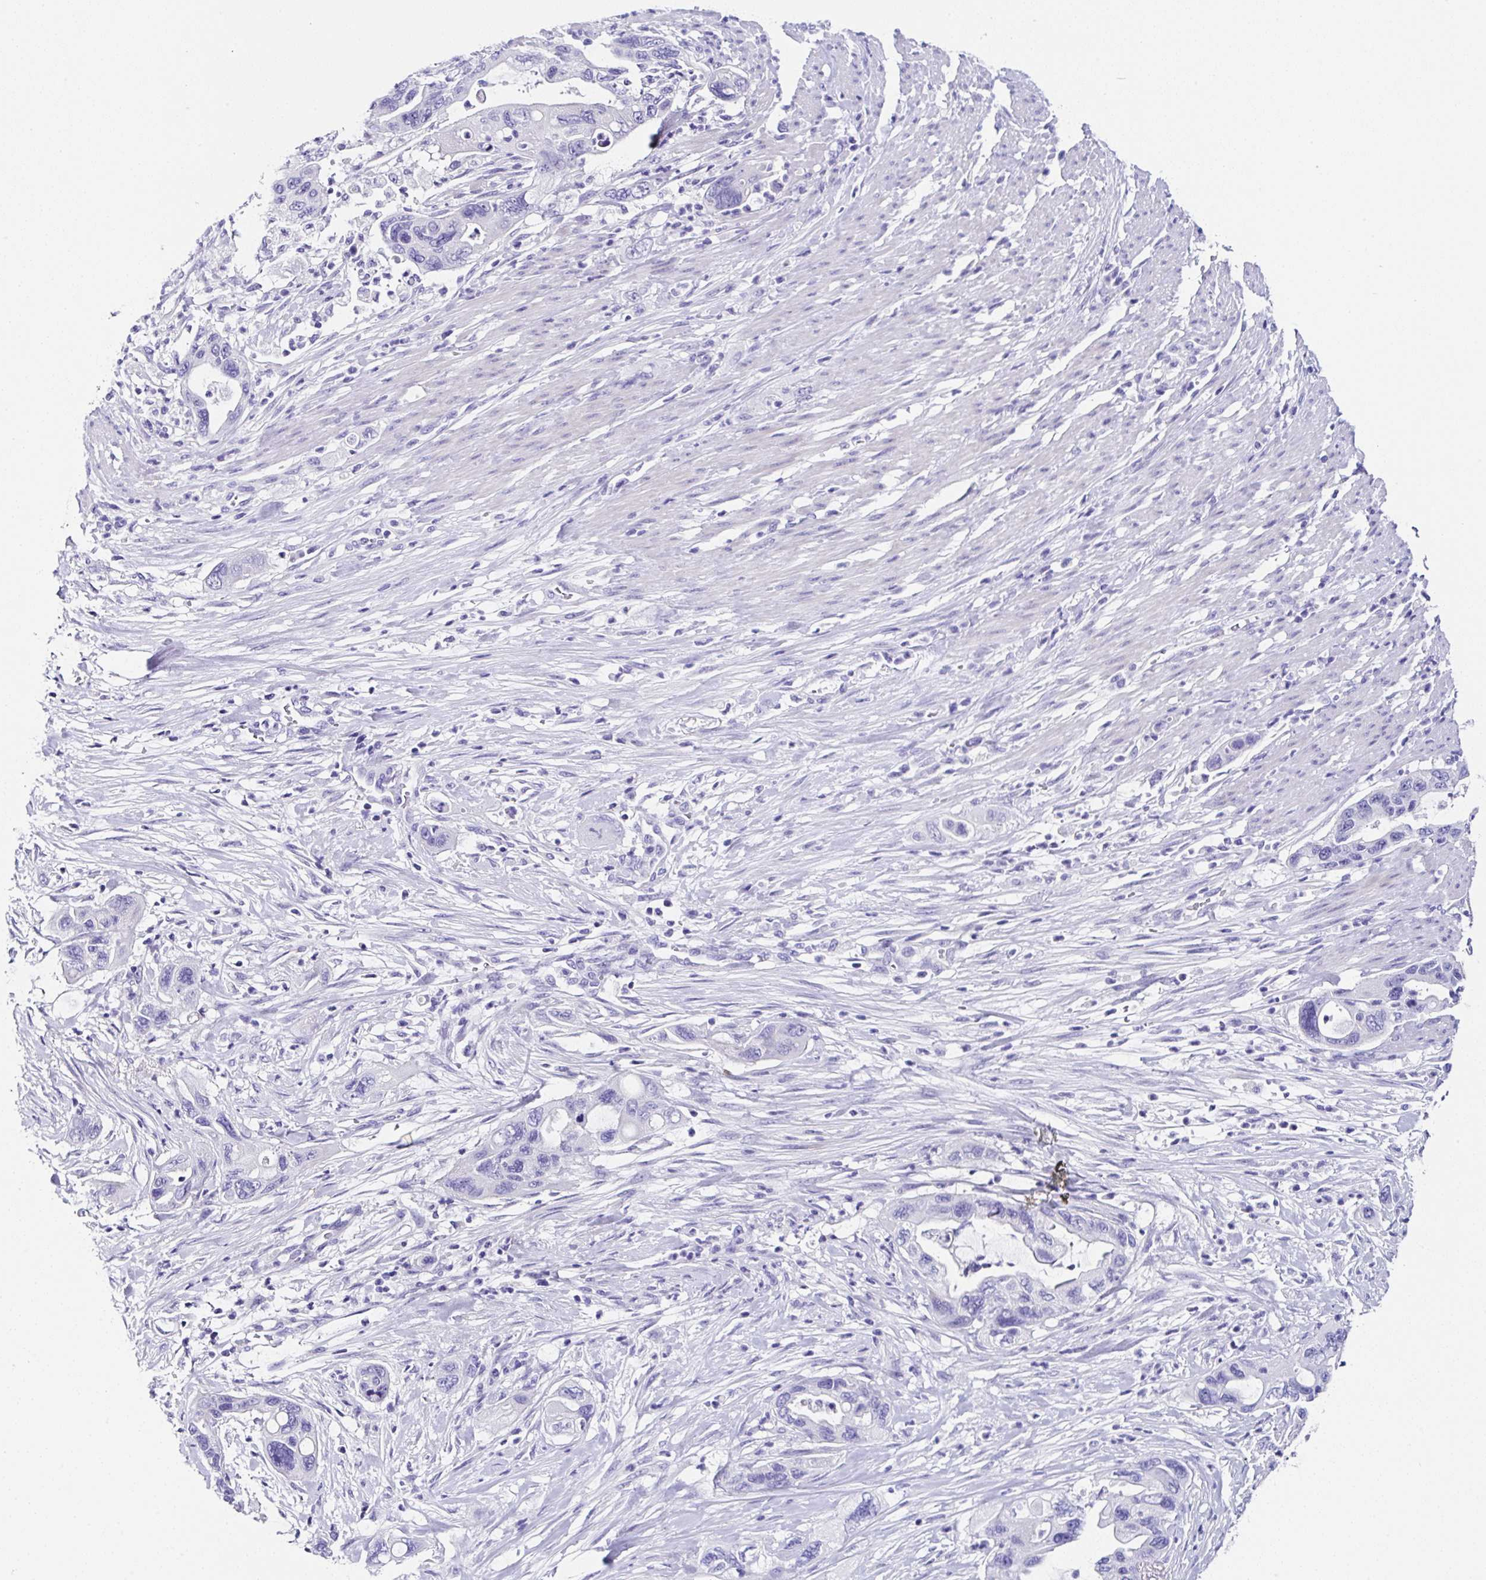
{"staining": {"intensity": "negative", "quantity": "none", "location": "none"}, "tissue": "pancreatic cancer", "cell_type": "Tumor cells", "image_type": "cancer", "snomed": [{"axis": "morphology", "description": "Adenocarcinoma, NOS"}, {"axis": "topography", "description": "Pancreas"}], "caption": "Tumor cells are negative for brown protein staining in pancreatic cancer.", "gene": "UGT3A1", "patient": {"sex": "female", "age": 71}}